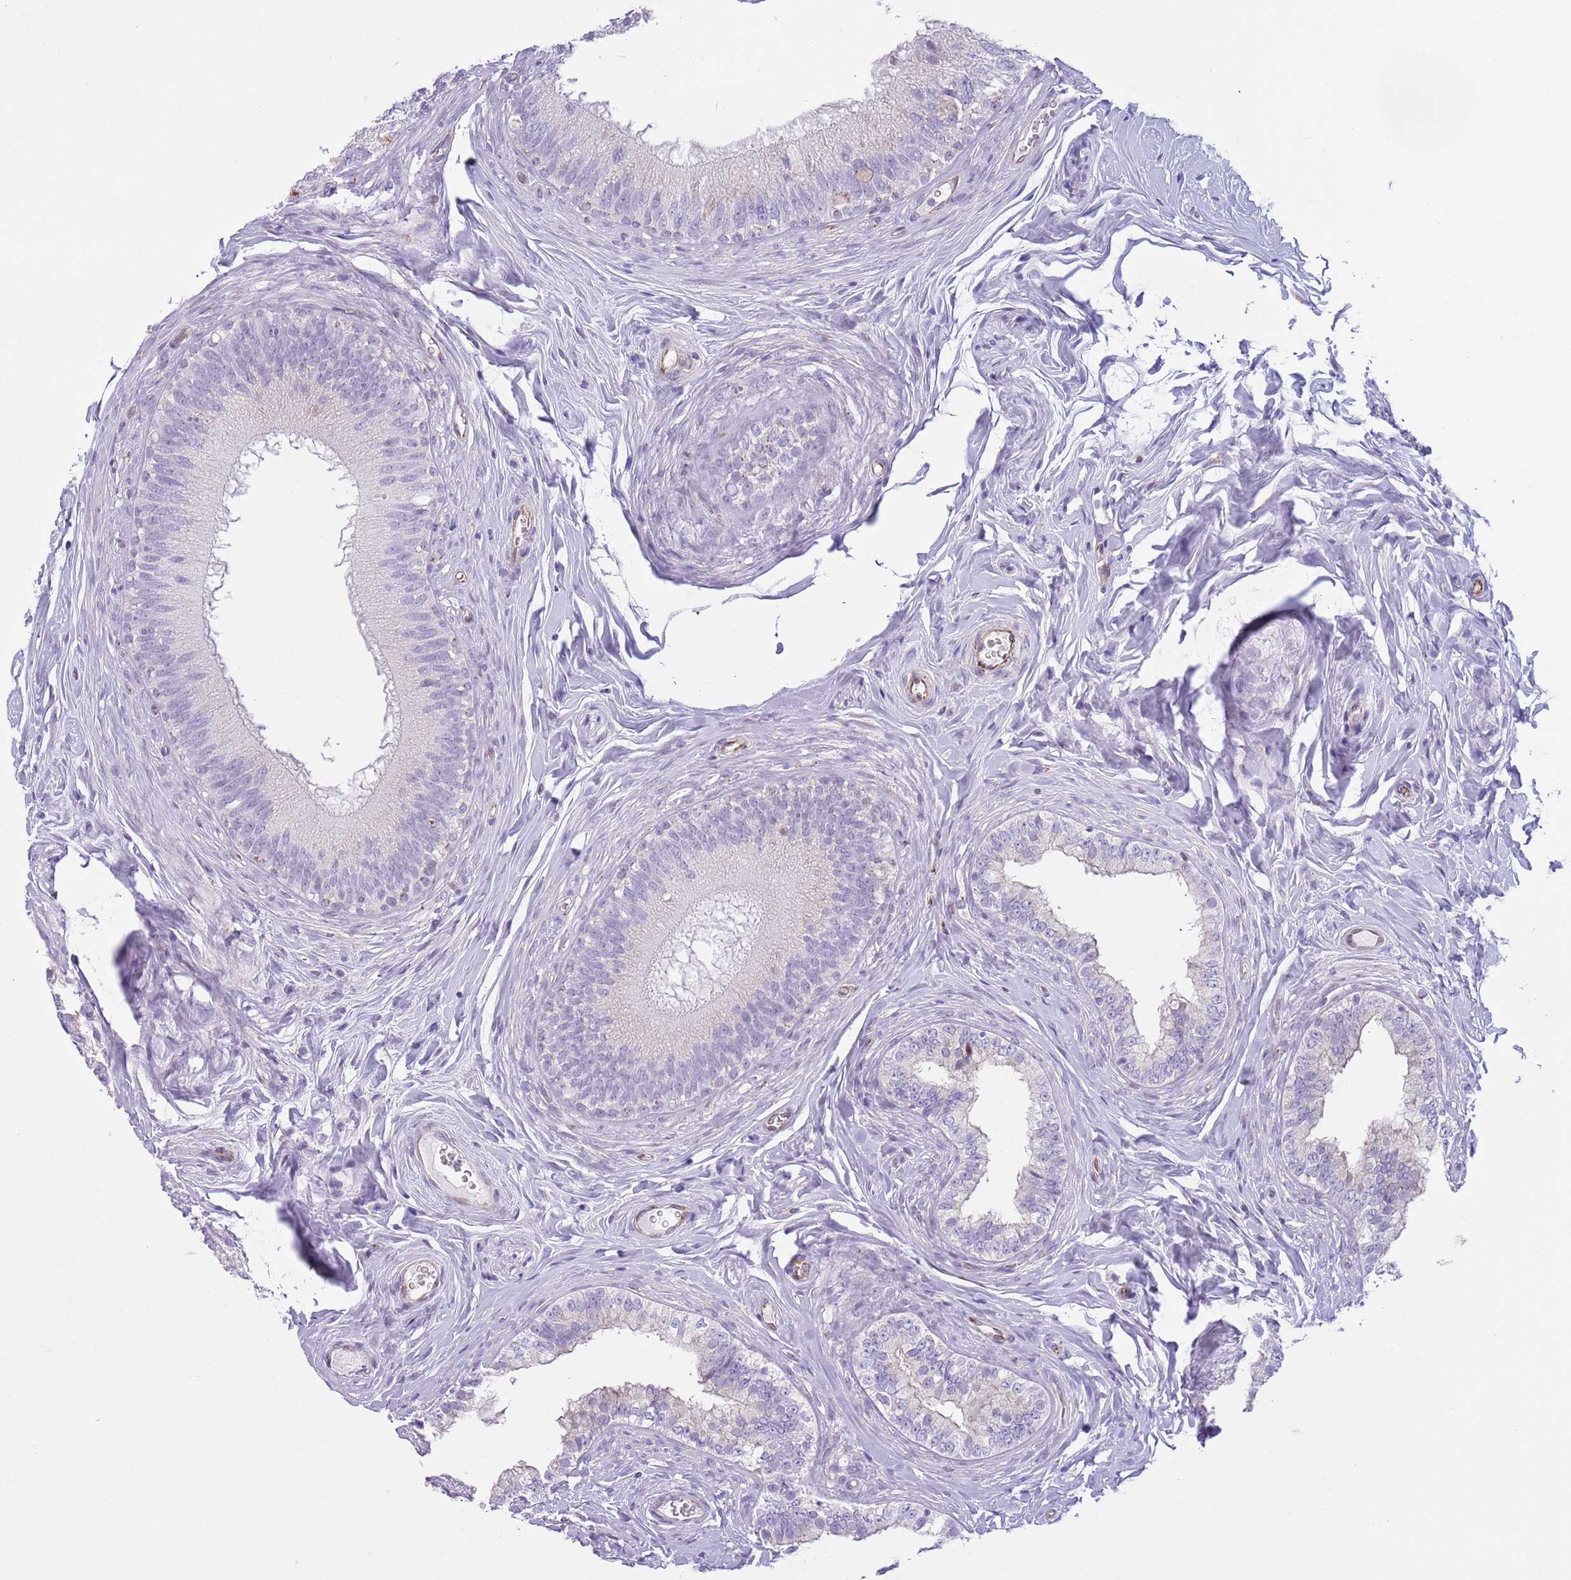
{"staining": {"intensity": "moderate", "quantity": "<25%", "location": "cytoplasmic/membranous"}, "tissue": "epididymis", "cell_type": "Glandular cells", "image_type": "normal", "snomed": [{"axis": "morphology", "description": "Normal tissue, NOS"}, {"axis": "topography", "description": "Epididymis"}], "caption": "Brown immunohistochemical staining in normal epididymis displays moderate cytoplasmic/membranous positivity in about <25% of glandular cells. (Stains: DAB (3,3'-diaminobenzidine) in brown, nuclei in blue, Microscopy: brightfield microscopy at high magnification).", "gene": "C20orf96", "patient": {"sex": "male", "age": 38}}